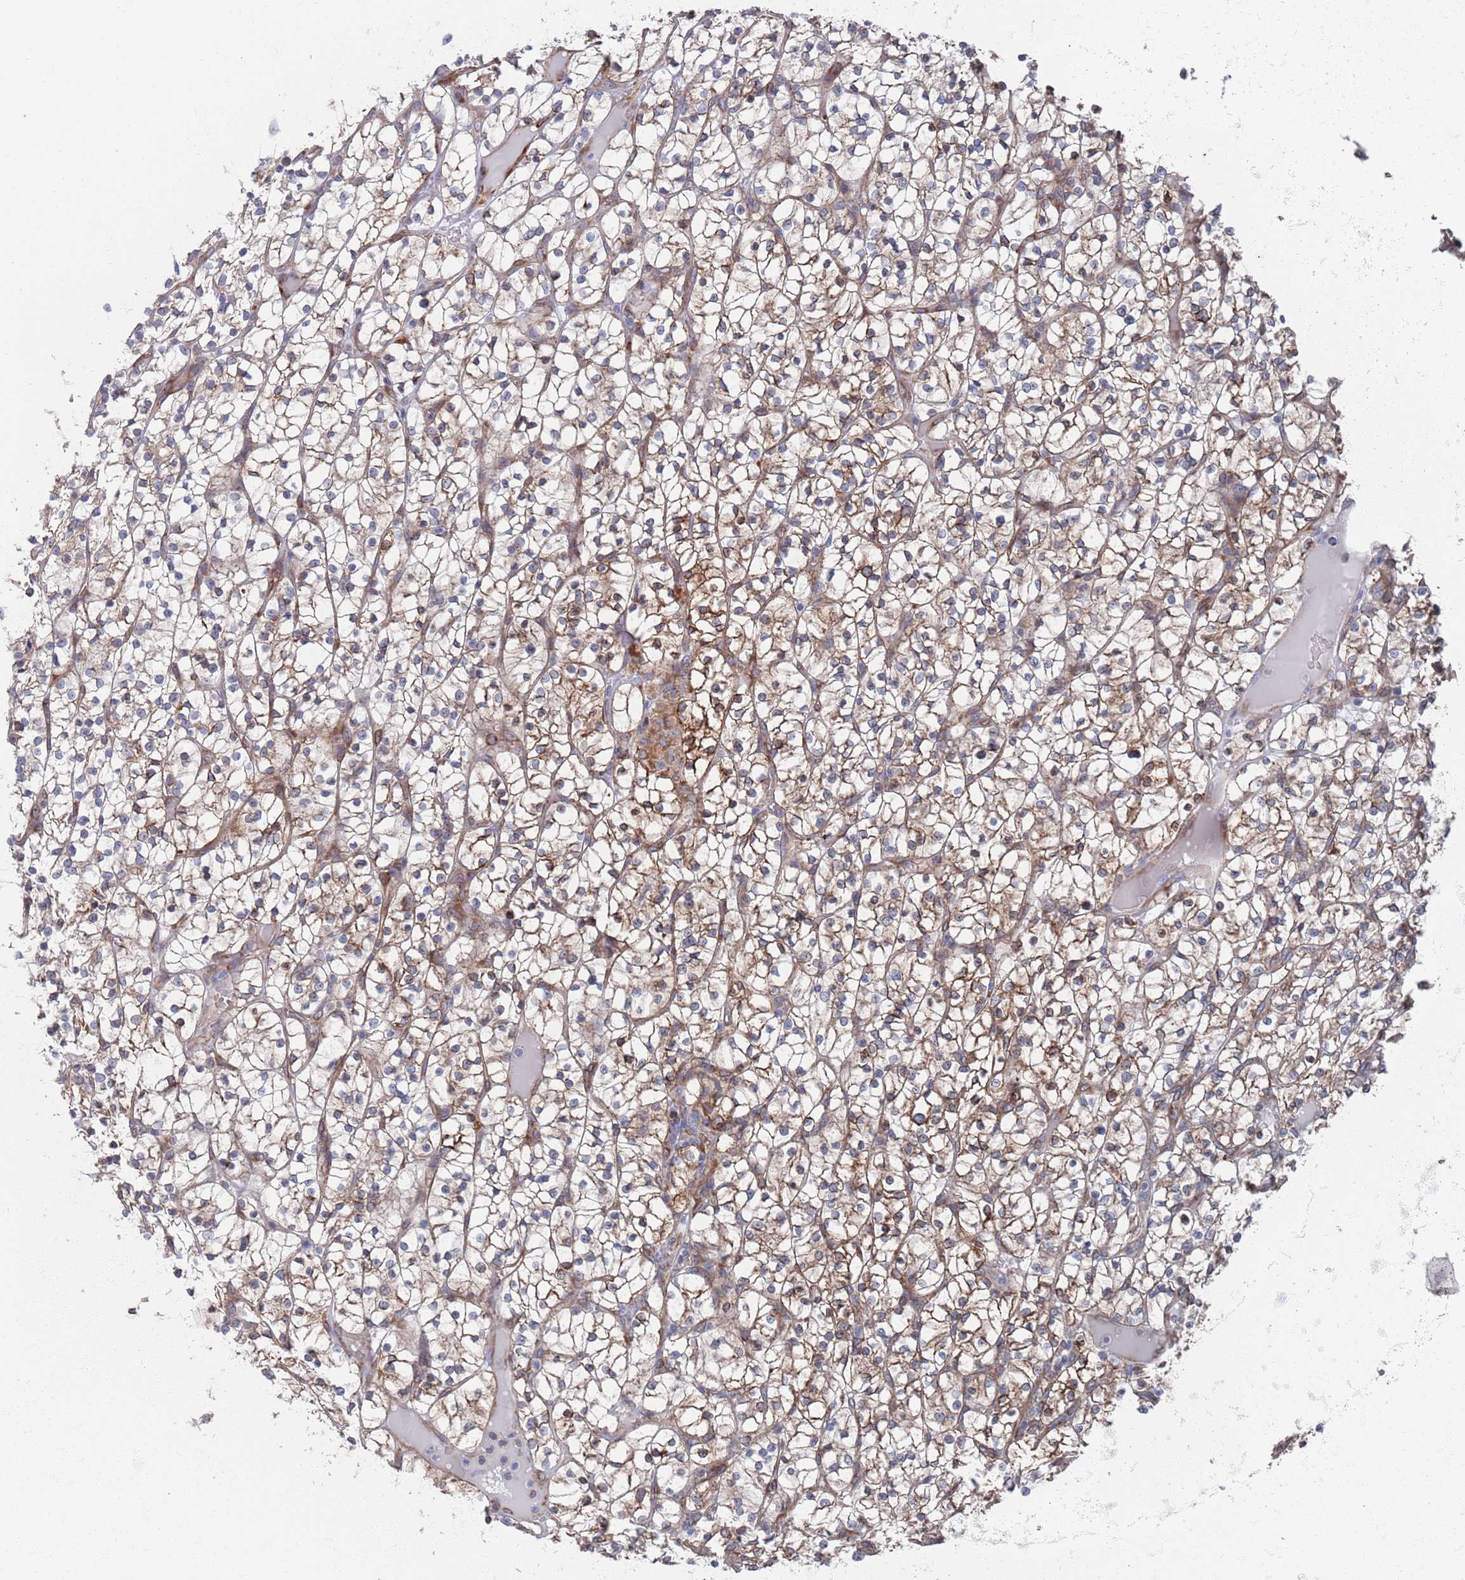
{"staining": {"intensity": "moderate", "quantity": "25%-75%", "location": "cytoplasmic/membranous"}, "tissue": "renal cancer", "cell_type": "Tumor cells", "image_type": "cancer", "snomed": [{"axis": "morphology", "description": "Adenocarcinoma, NOS"}, {"axis": "topography", "description": "Kidney"}], "caption": "A brown stain highlights moderate cytoplasmic/membranous staining of a protein in human renal adenocarcinoma tumor cells.", "gene": "CCDC106", "patient": {"sex": "female", "age": 64}}